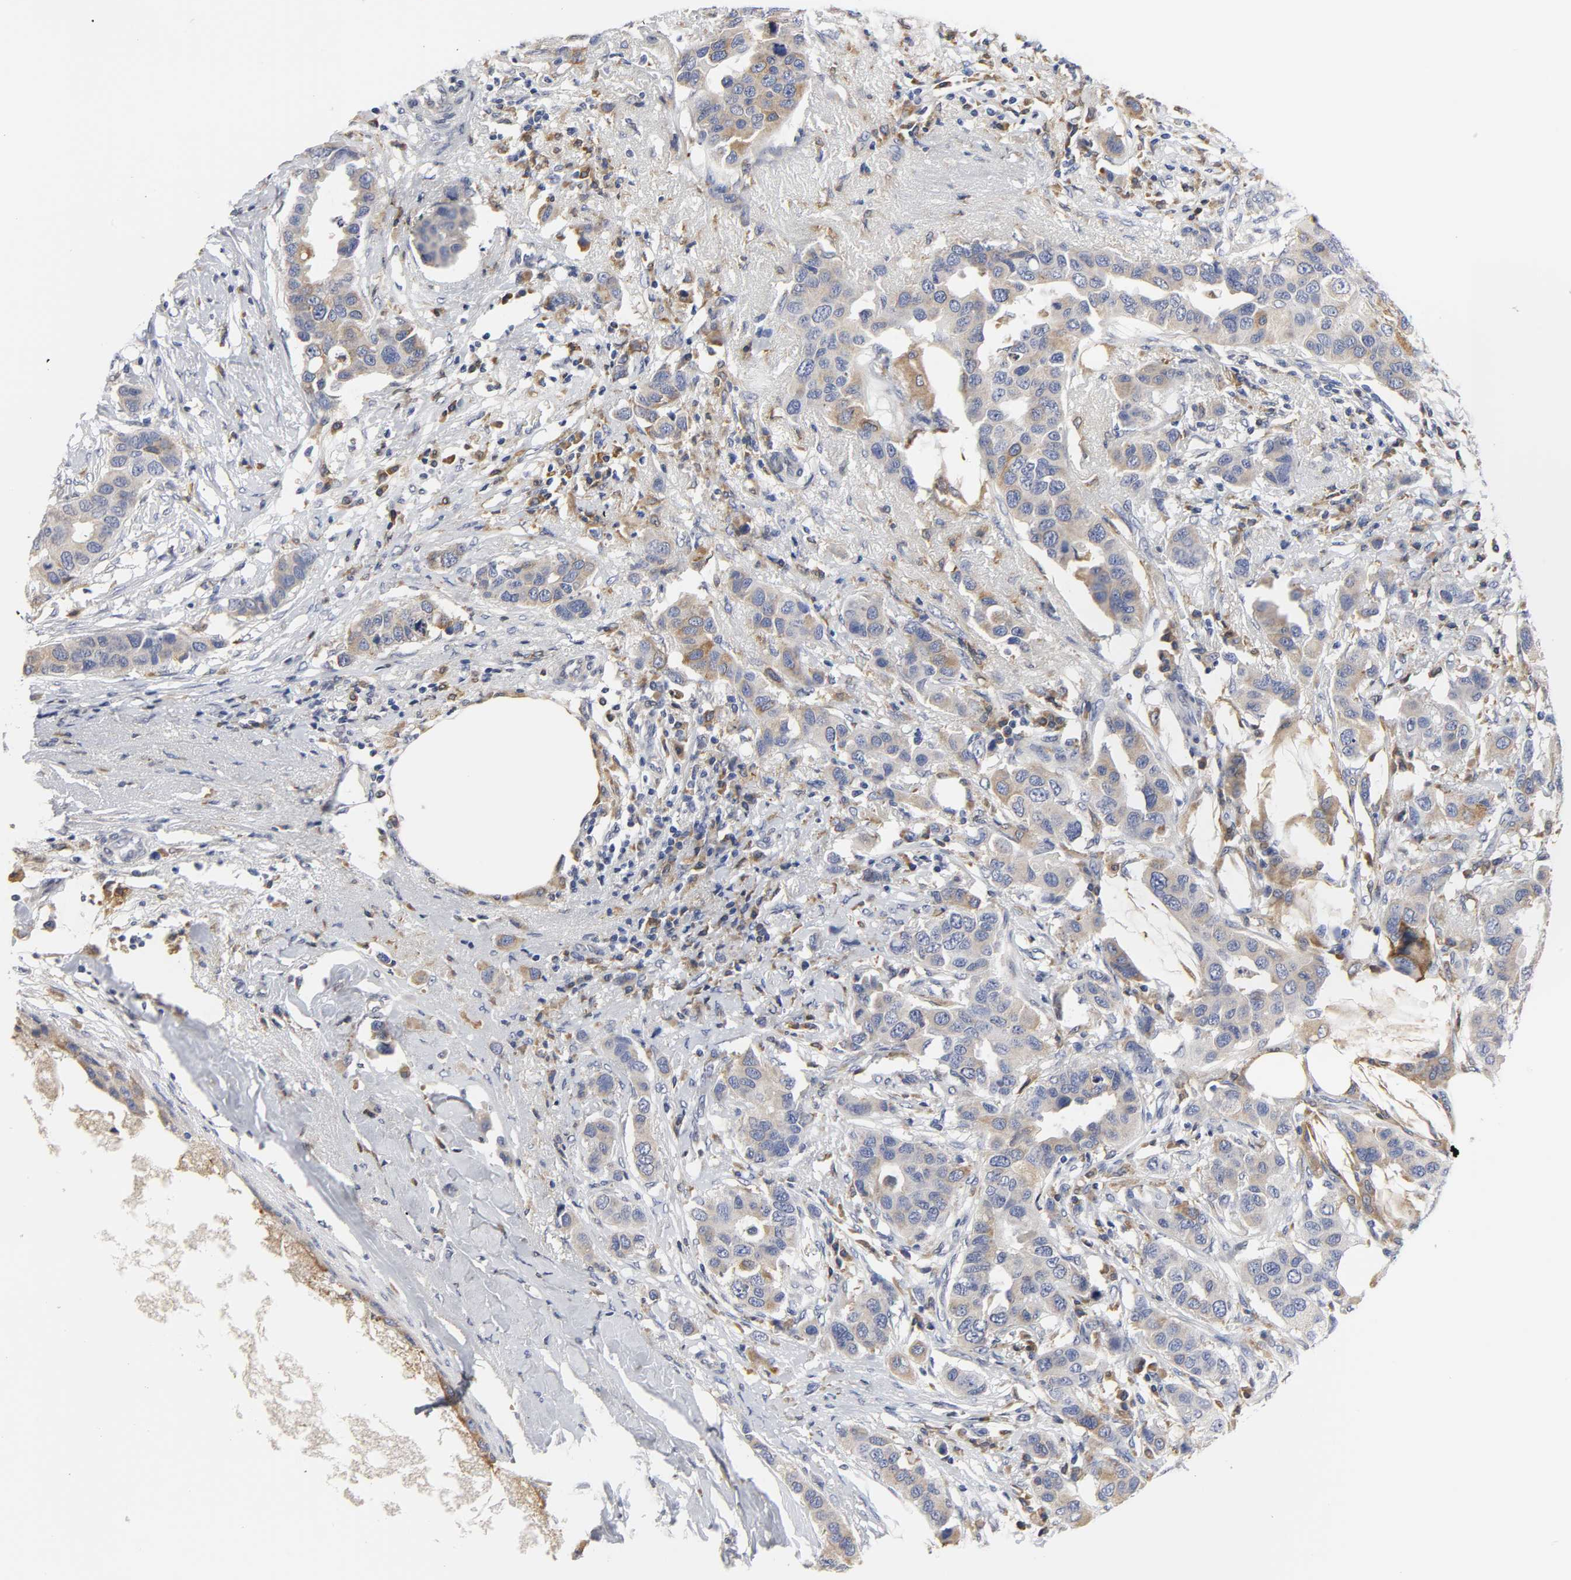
{"staining": {"intensity": "weak", "quantity": ">75%", "location": "cytoplasmic/membranous"}, "tissue": "breast cancer", "cell_type": "Tumor cells", "image_type": "cancer", "snomed": [{"axis": "morphology", "description": "Duct carcinoma"}, {"axis": "topography", "description": "Breast"}], "caption": "DAB (3,3'-diaminobenzidine) immunohistochemical staining of breast intraductal carcinoma displays weak cytoplasmic/membranous protein staining in approximately >75% of tumor cells. (DAB = brown stain, brightfield microscopy at high magnification).", "gene": "HCK", "patient": {"sex": "female", "age": 50}}